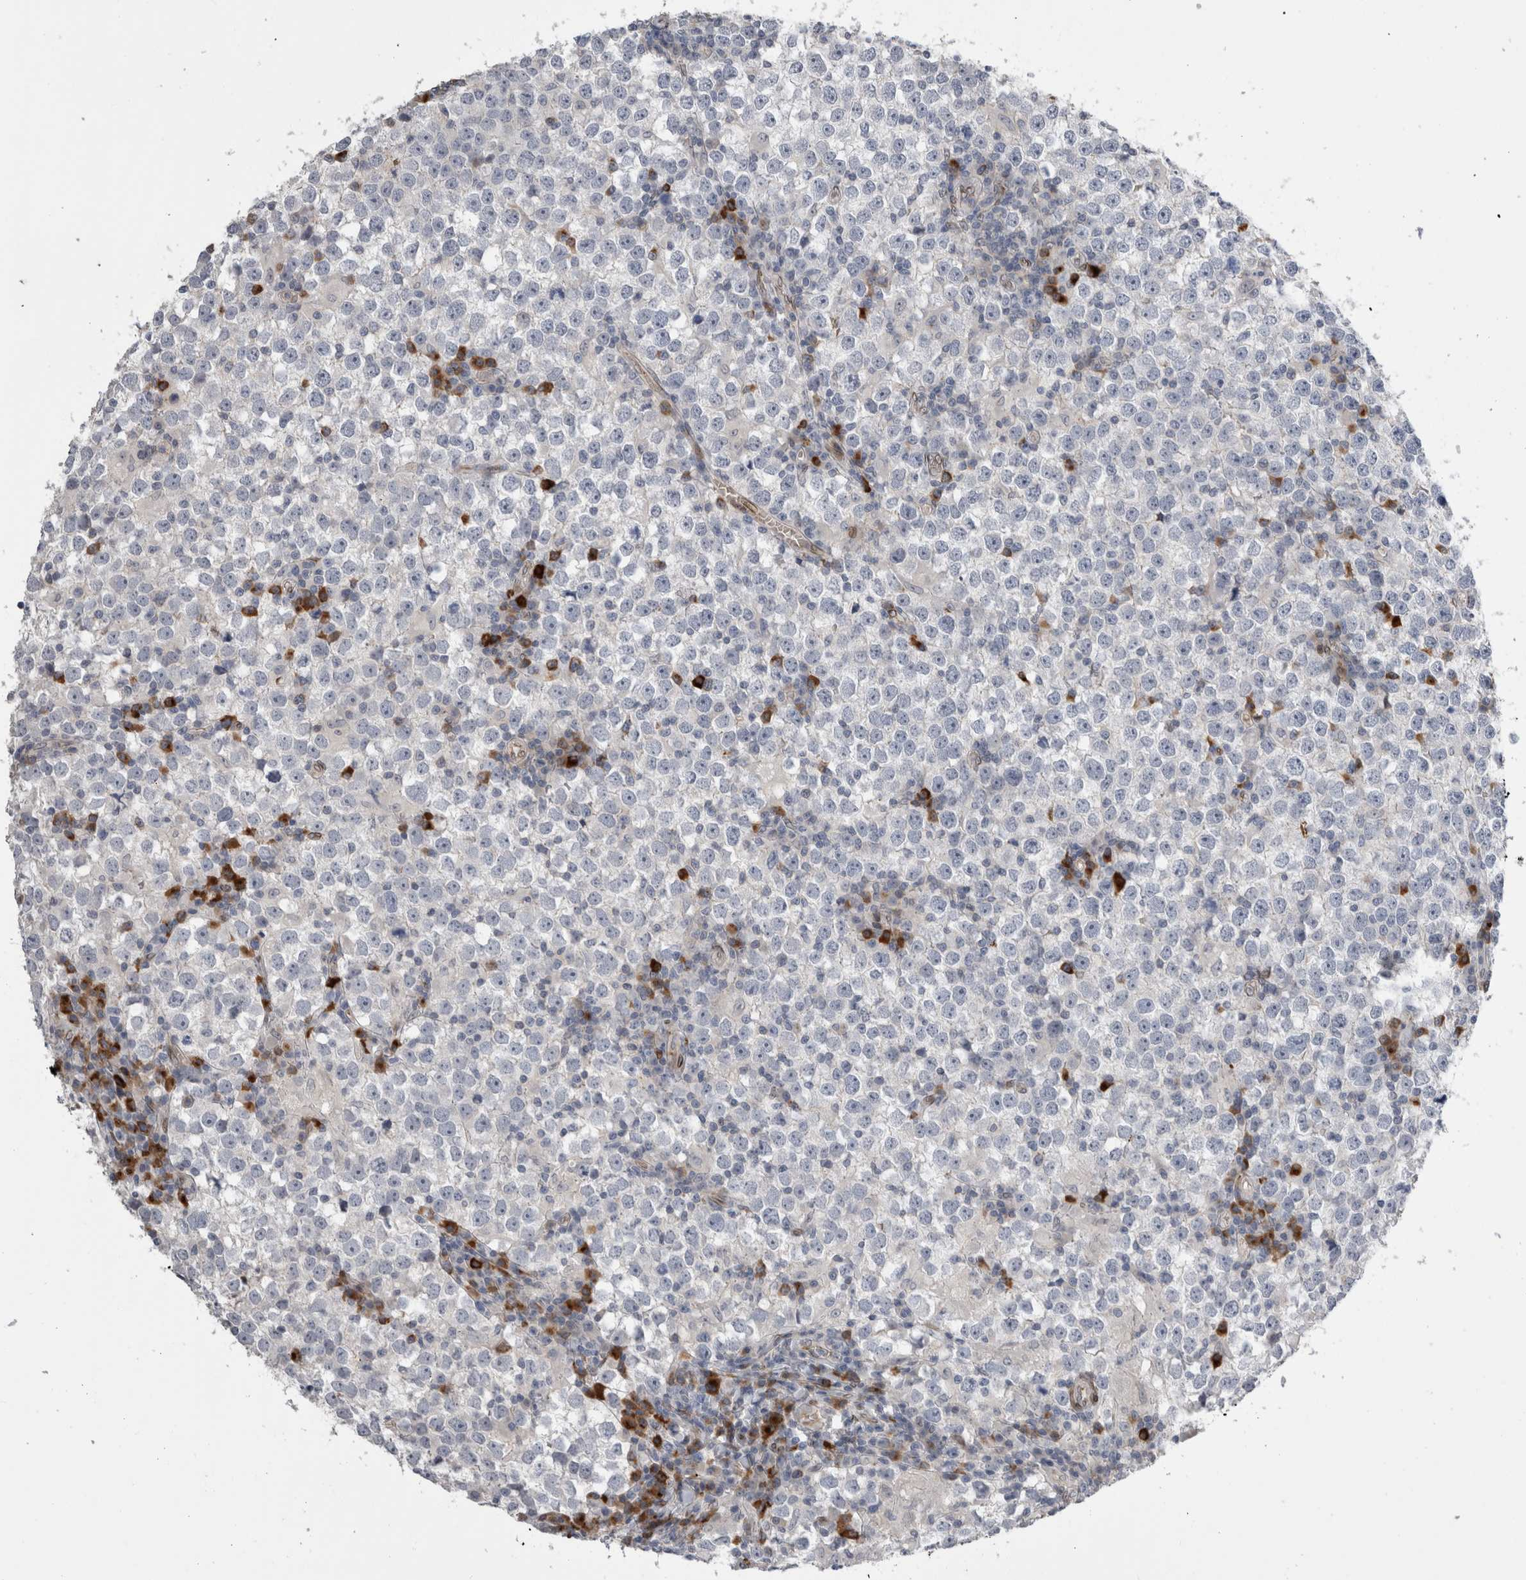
{"staining": {"intensity": "negative", "quantity": "none", "location": "none"}, "tissue": "testis cancer", "cell_type": "Tumor cells", "image_type": "cancer", "snomed": [{"axis": "morphology", "description": "Seminoma, NOS"}, {"axis": "topography", "description": "Testis"}], "caption": "Immunohistochemical staining of seminoma (testis) exhibits no significant staining in tumor cells.", "gene": "DMTN", "patient": {"sex": "male", "age": 65}}